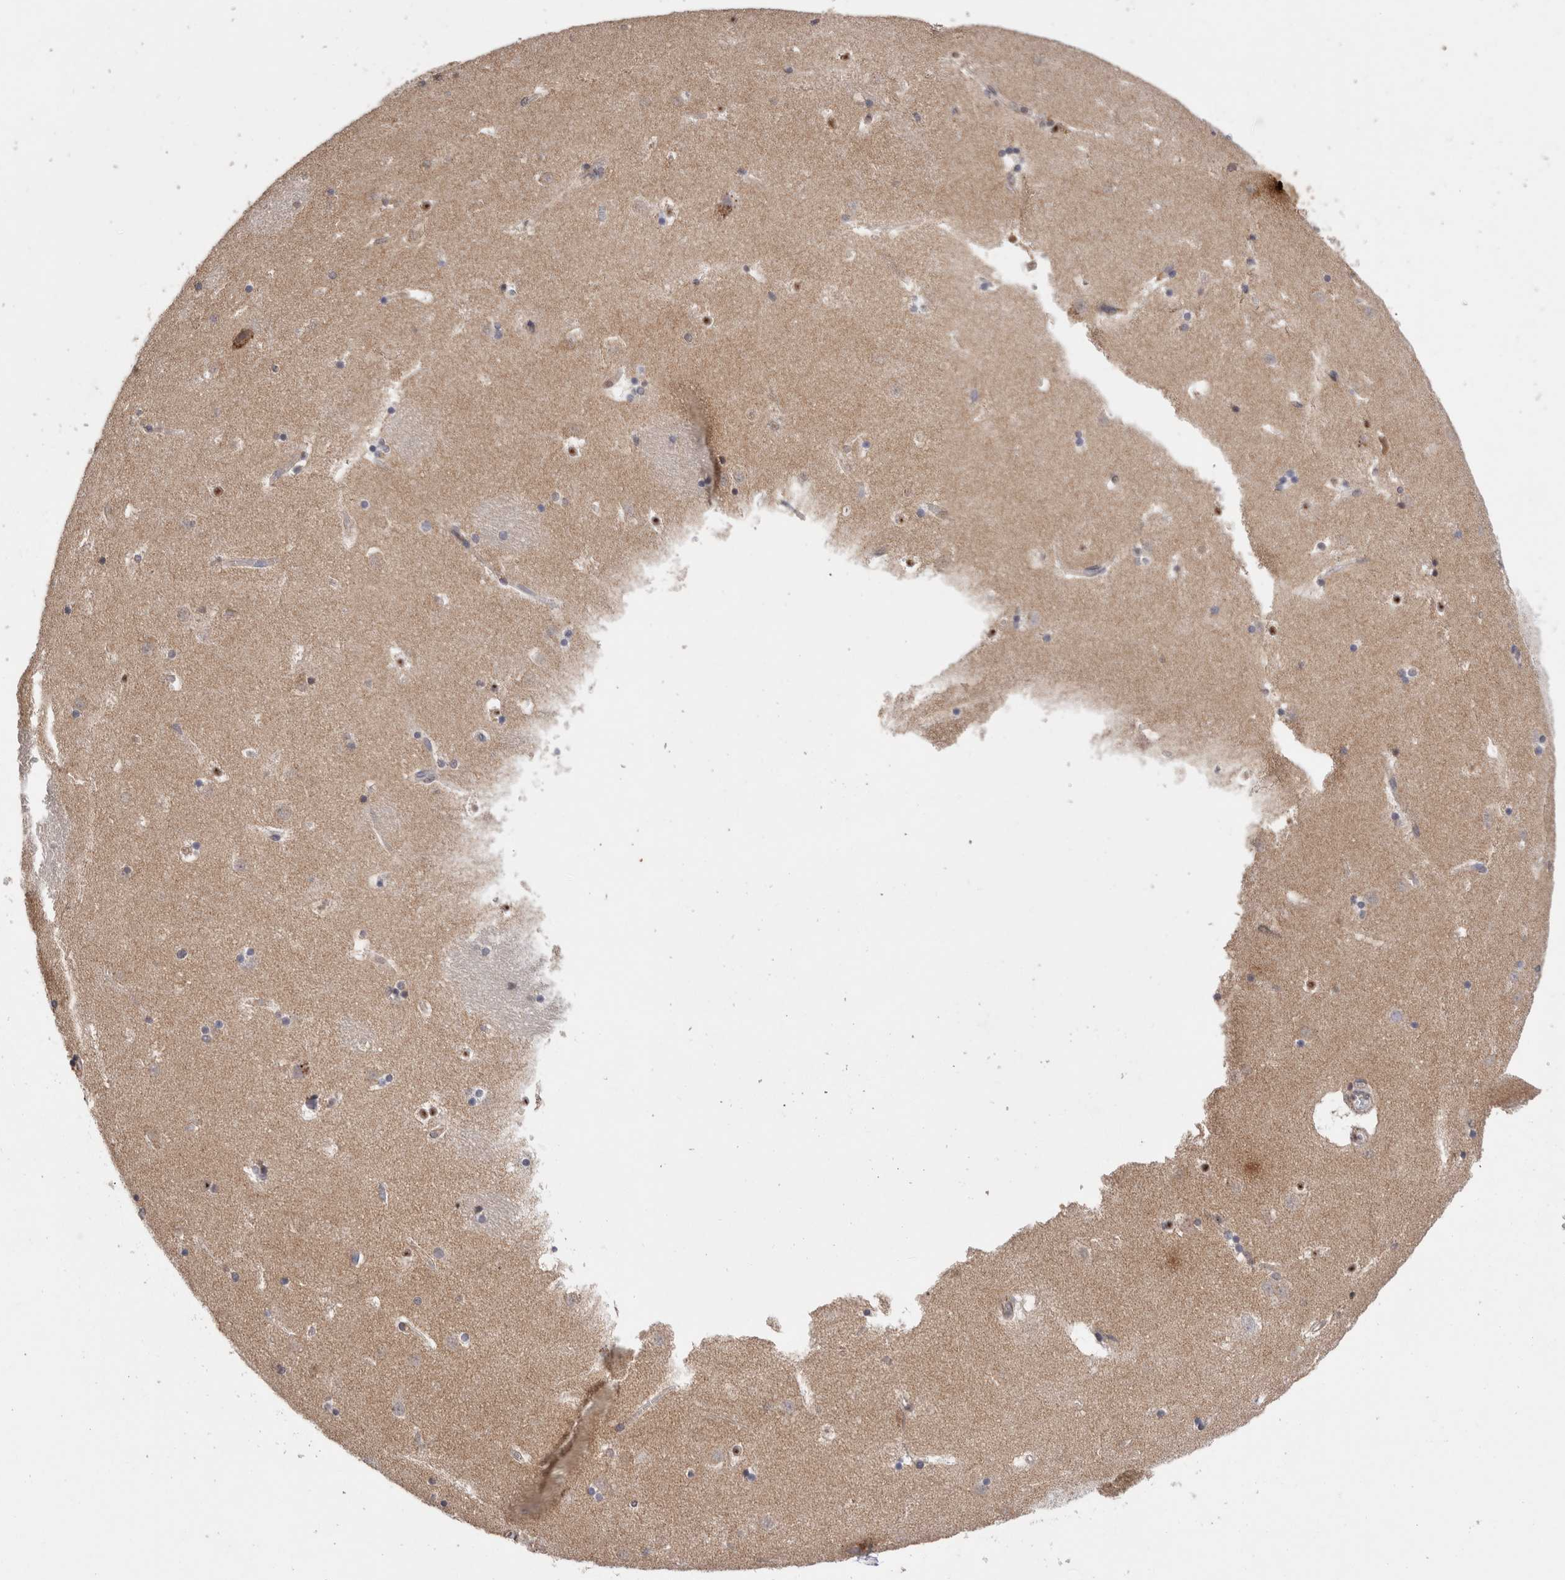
{"staining": {"intensity": "moderate", "quantity": "<25%", "location": "nuclear"}, "tissue": "caudate", "cell_type": "Glial cells", "image_type": "normal", "snomed": [{"axis": "morphology", "description": "Normal tissue, NOS"}, {"axis": "topography", "description": "Lateral ventricle wall"}], "caption": "Normal caudate was stained to show a protein in brown. There is low levels of moderate nuclear staining in about <25% of glial cells. The staining was performed using DAB, with brown indicating positive protein expression. Nuclei are stained blue with hematoxylin.", "gene": "CDH6", "patient": {"sex": "male", "age": 45}}